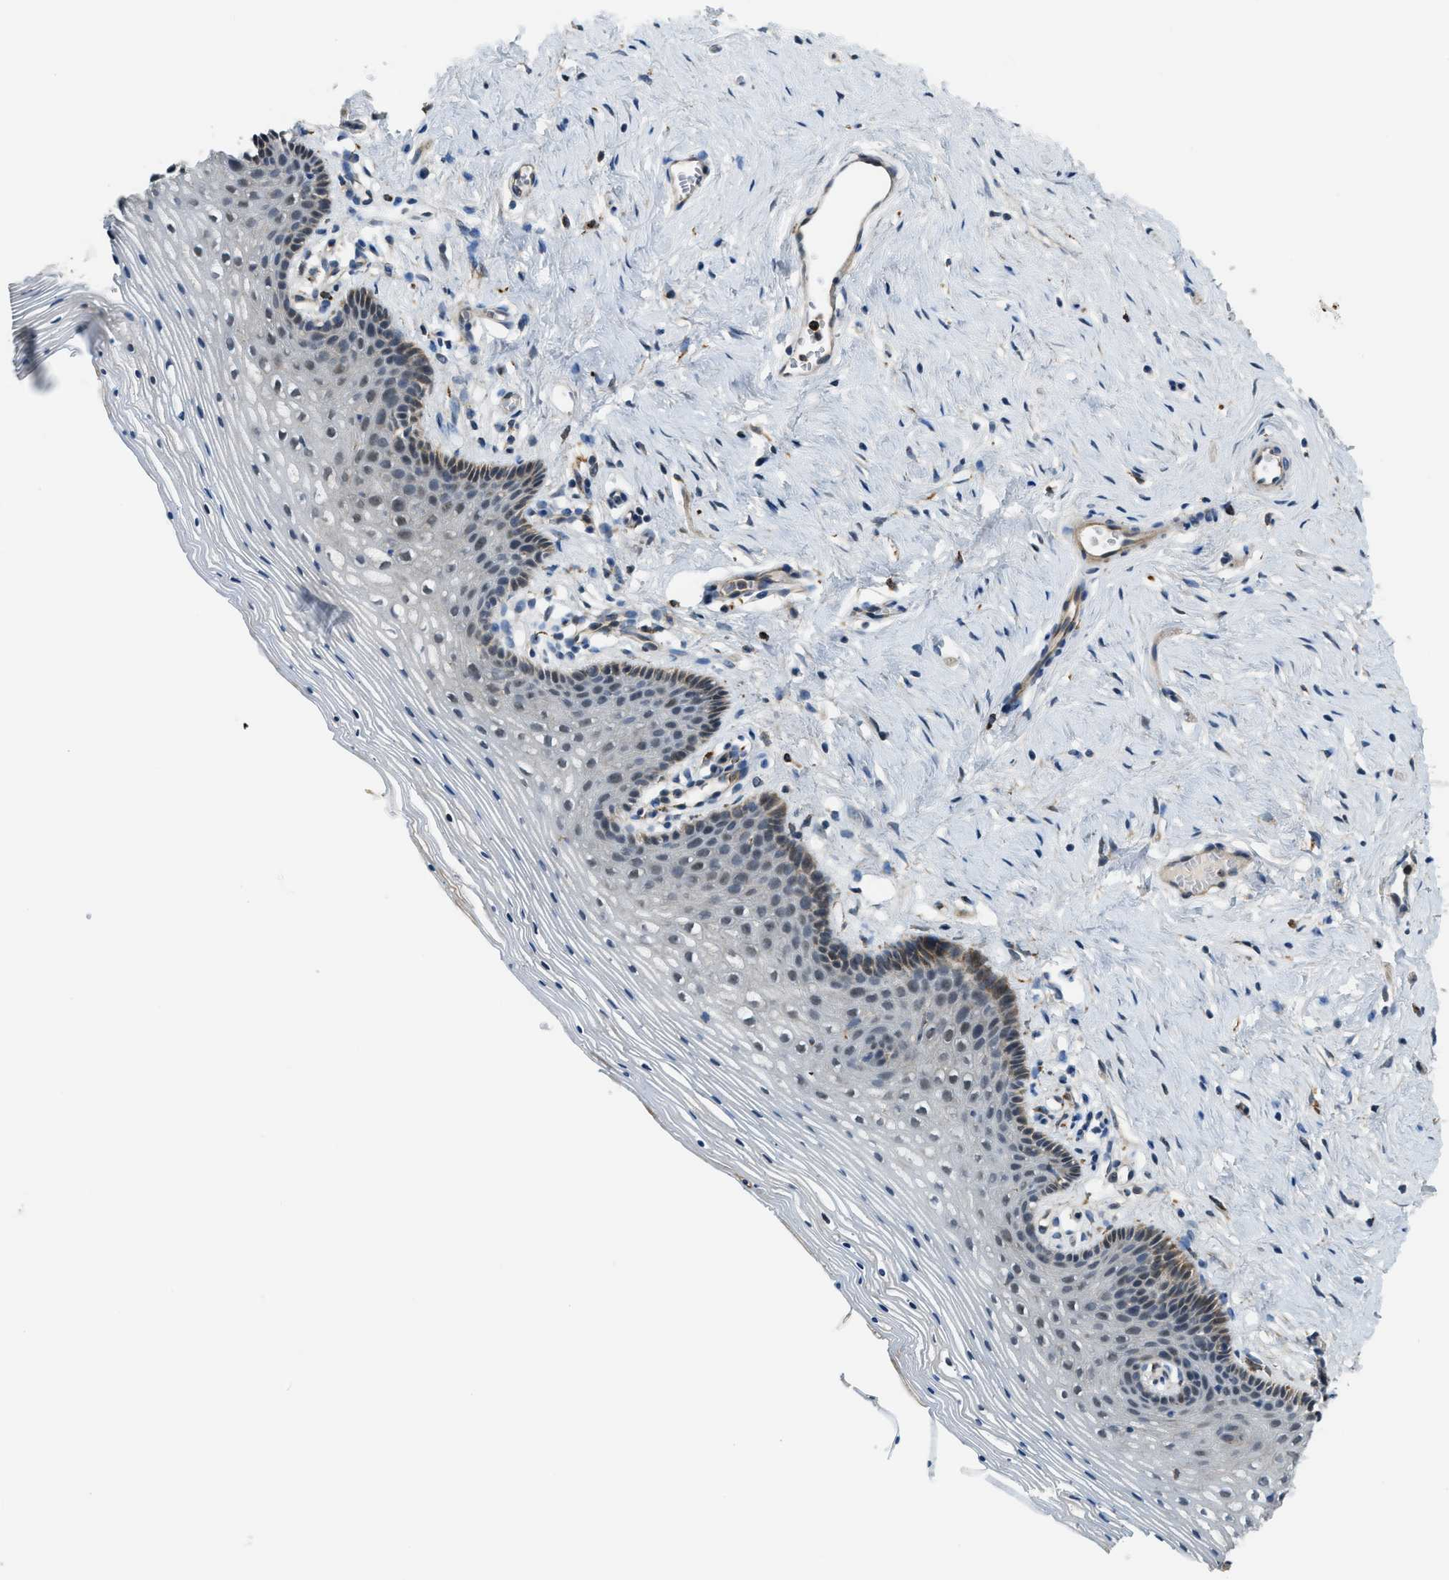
{"staining": {"intensity": "moderate", "quantity": "<25%", "location": "cytoplasmic/membranous"}, "tissue": "vagina", "cell_type": "Squamous epithelial cells", "image_type": "normal", "snomed": [{"axis": "morphology", "description": "Normal tissue, NOS"}, {"axis": "topography", "description": "Vagina"}], "caption": "About <25% of squamous epithelial cells in unremarkable human vagina display moderate cytoplasmic/membranous protein staining as visualized by brown immunohistochemical staining.", "gene": "STARD3NL", "patient": {"sex": "female", "age": 32}}